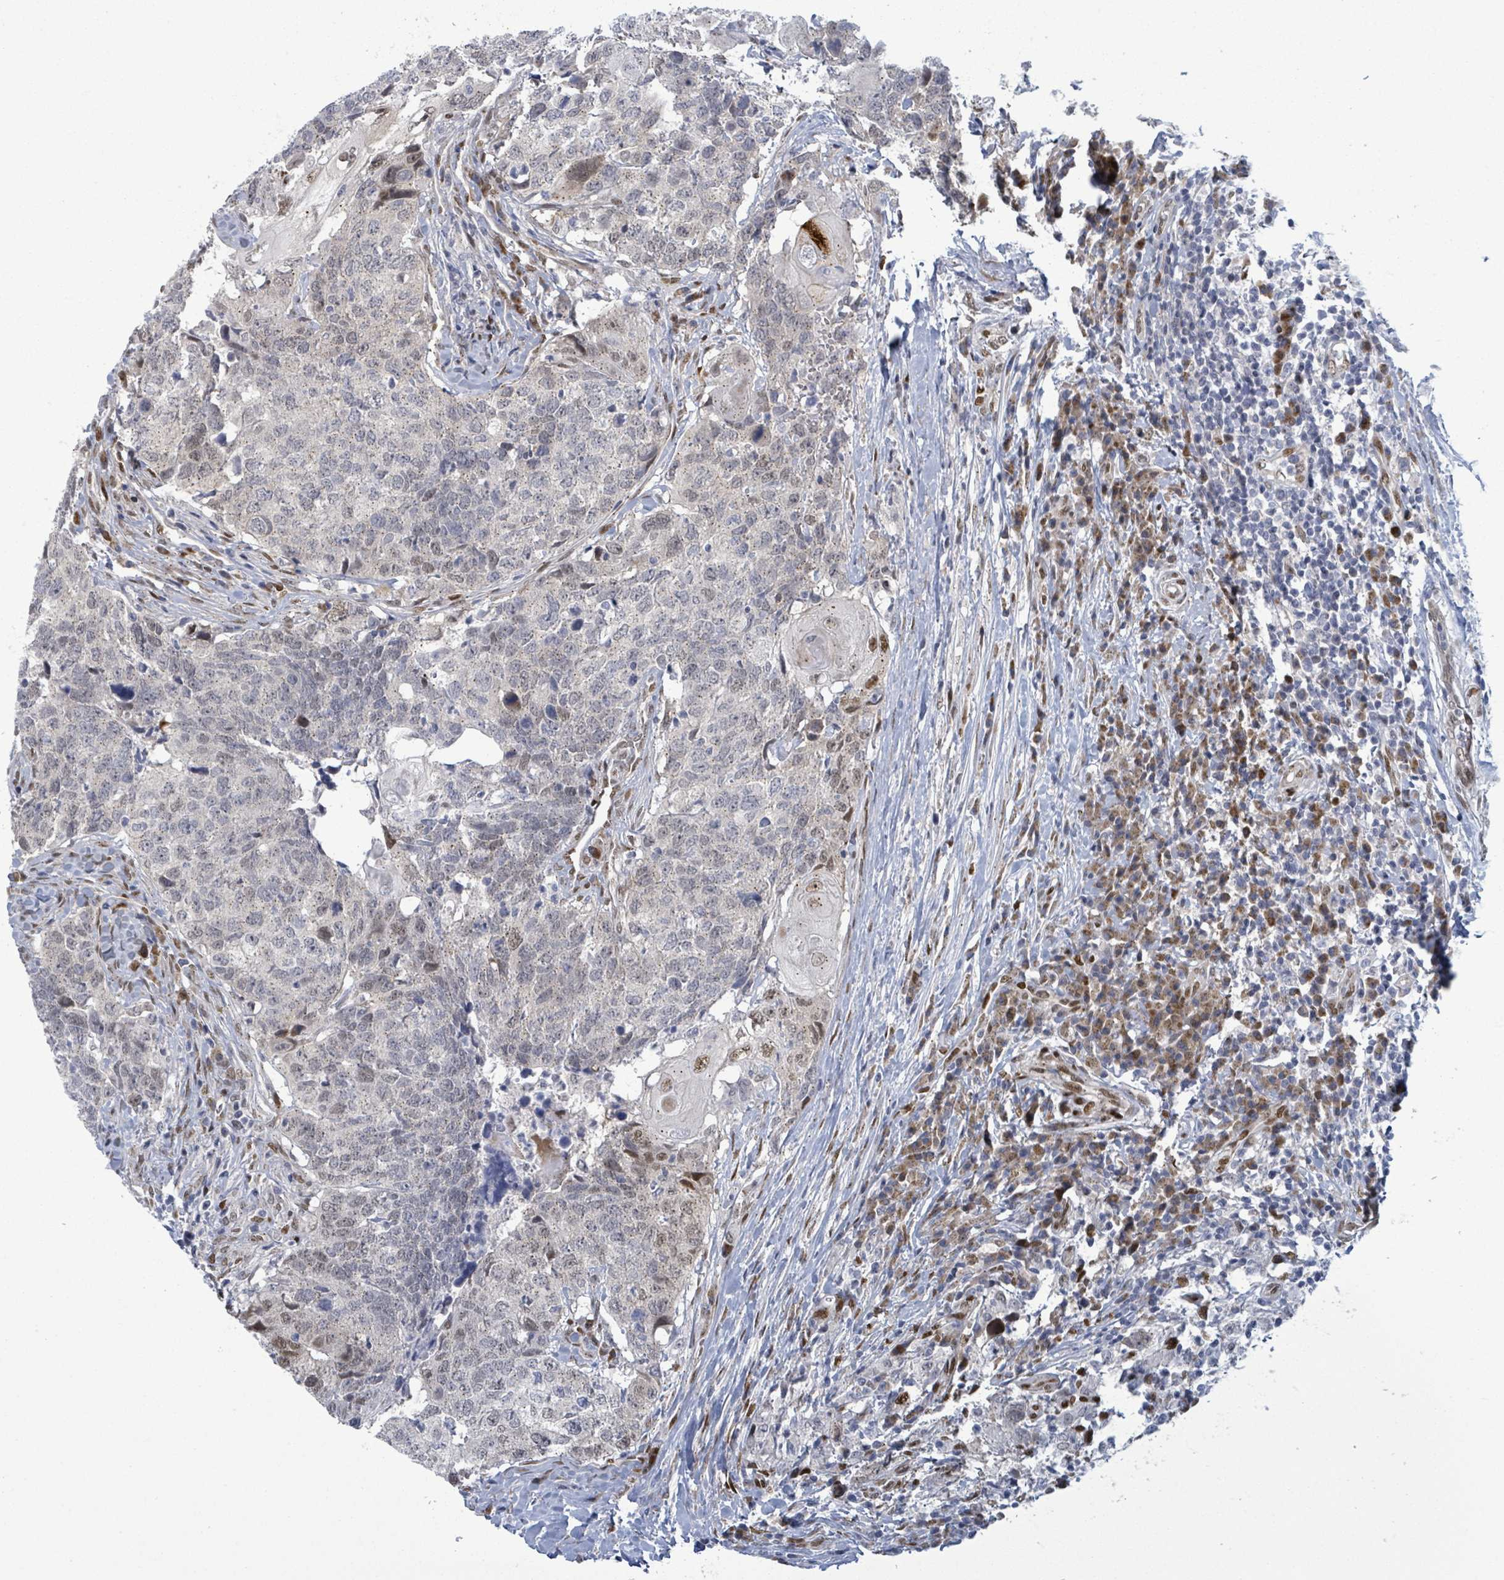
{"staining": {"intensity": "negative", "quantity": "none", "location": "none"}, "tissue": "head and neck cancer", "cell_type": "Tumor cells", "image_type": "cancer", "snomed": [{"axis": "morphology", "description": "Normal tissue, NOS"}, {"axis": "morphology", "description": "Squamous cell carcinoma, NOS"}, {"axis": "topography", "description": "Skeletal muscle"}, {"axis": "topography", "description": "Vascular tissue"}, {"axis": "topography", "description": "Peripheral nerve tissue"}, {"axis": "topography", "description": "Head-Neck"}], "caption": "A histopathology image of human head and neck cancer is negative for staining in tumor cells. (DAB (3,3'-diaminobenzidine) IHC visualized using brightfield microscopy, high magnification).", "gene": "TUSC1", "patient": {"sex": "male", "age": 66}}